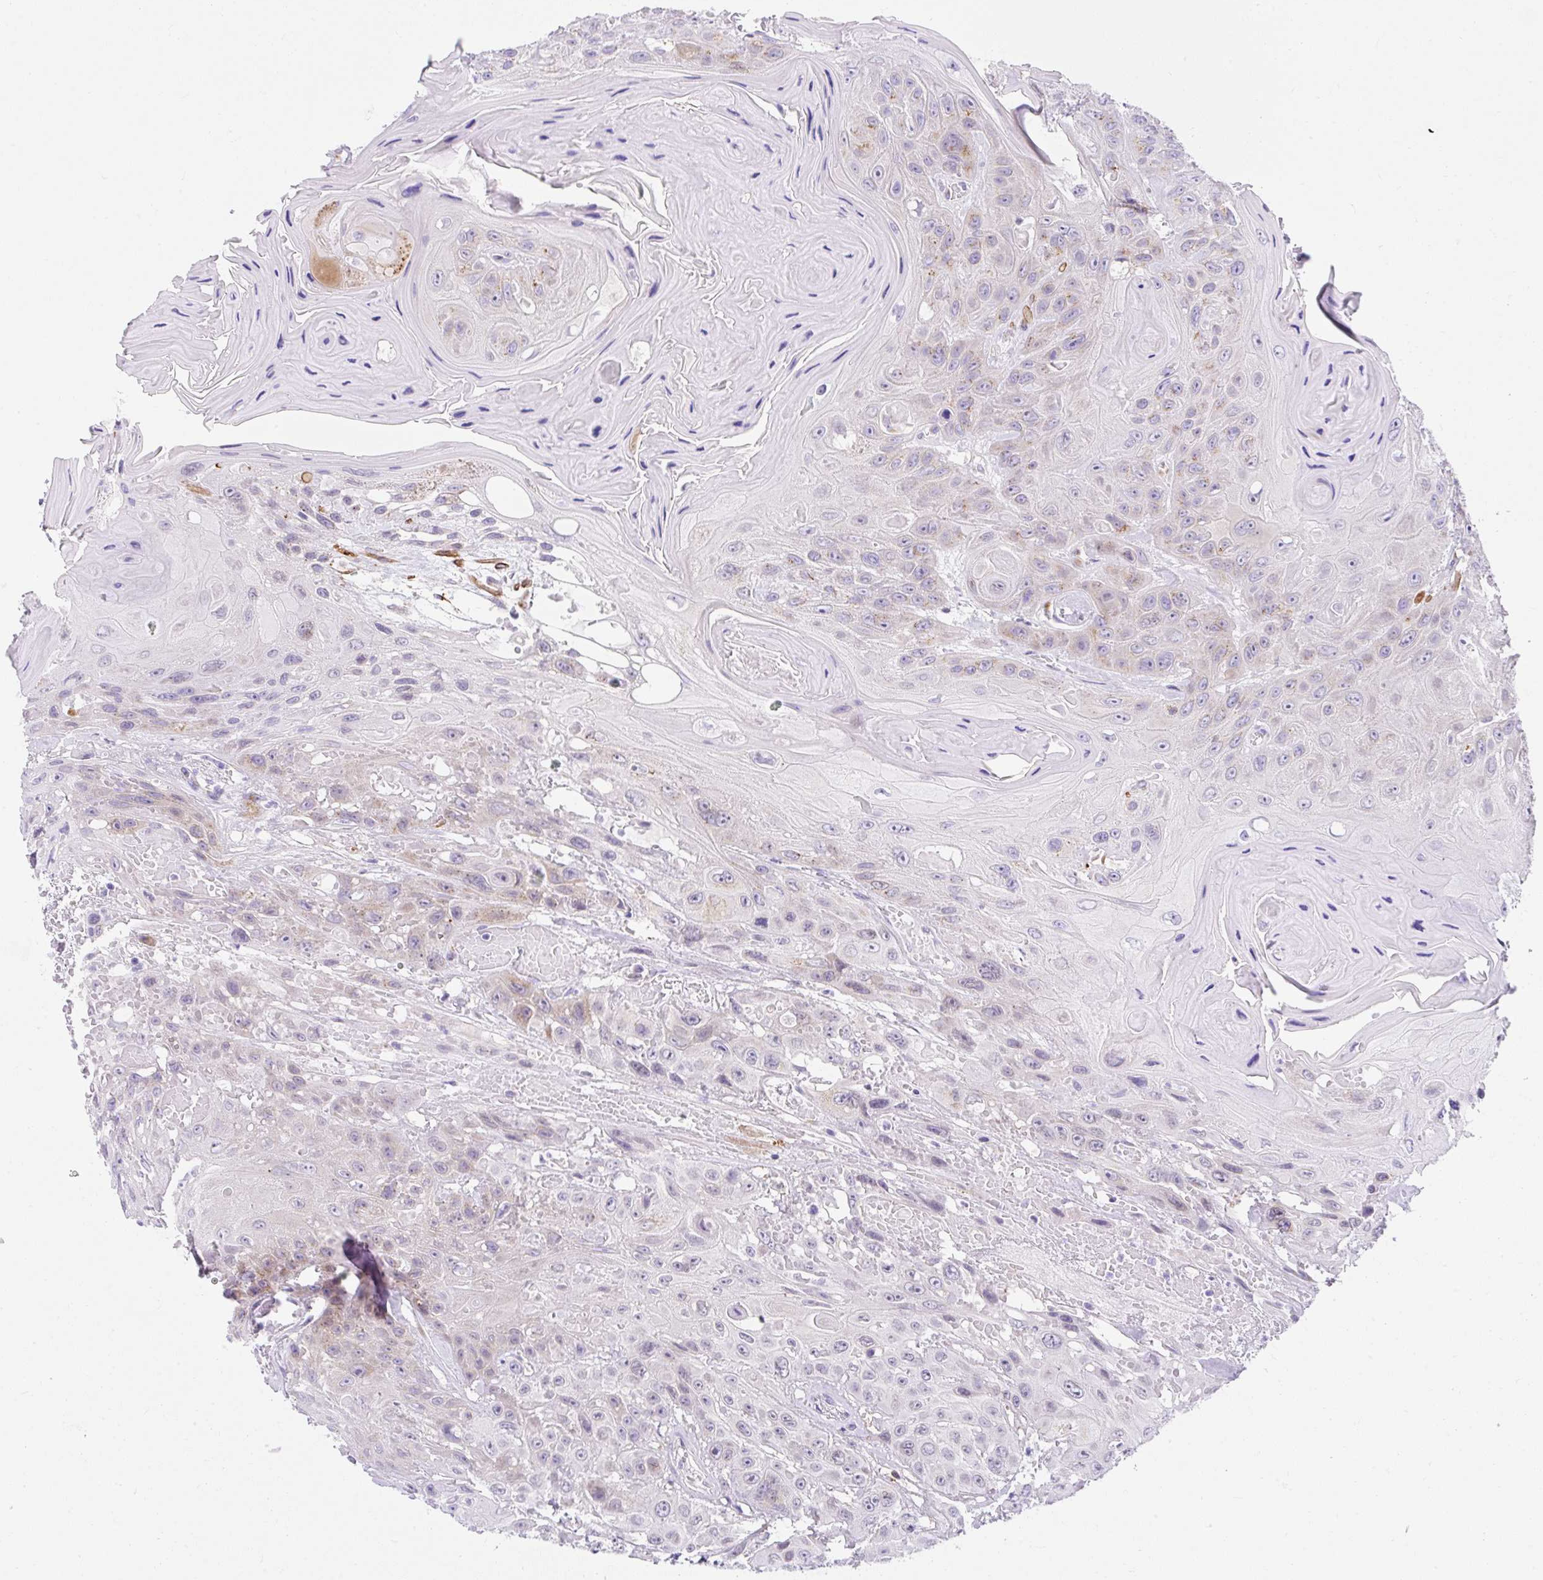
{"staining": {"intensity": "weak", "quantity": "25%-75%", "location": "cytoplasmic/membranous"}, "tissue": "head and neck cancer", "cell_type": "Tumor cells", "image_type": "cancer", "snomed": [{"axis": "morphology", "description": "Squamous cell carcinoma, NOS"}, {"axis": "topography", "description": "Head-Neck"}], "caption": "A brown stain highlights weak cytoplasmic/membranous staining of a protein in head and neck cancer (squamous cell carcinoma) tumor cells. (Stains: DAB in brown, nuclei in blue, Microscopy: brightfield microscopy at high magnification).", "gene": "GOLGA8A", "patient": {"sex": "female", "age": 59}}